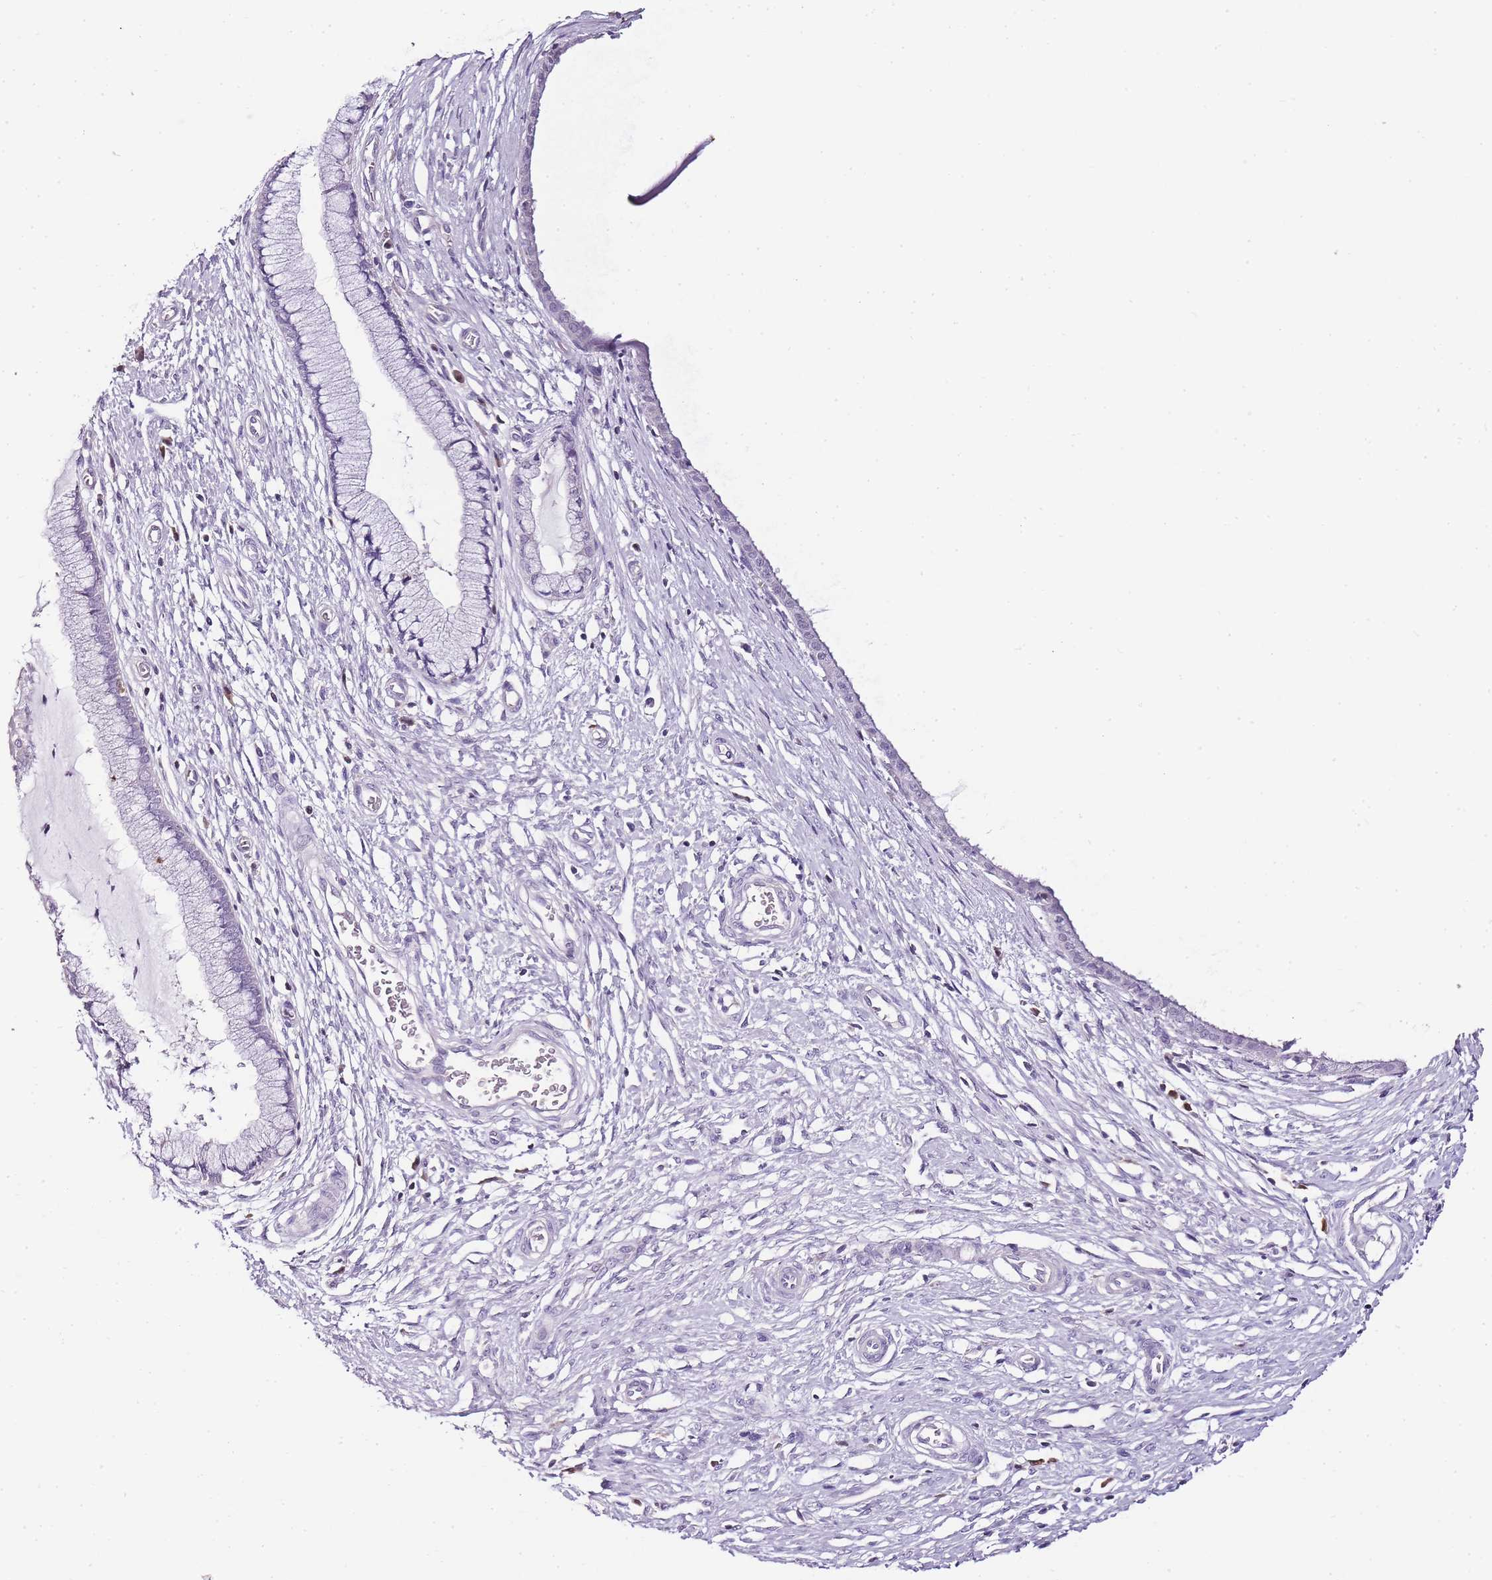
{"staining": {"intensity": "negative", "quantity": "none", "location": "none"}, "tissue": "cervix", "cell_type": "Glandular cells", "image_type": "normal", "snomed": [{"axis": "morphology", "description": "Normal tissue, NOS"}, {"axis": "topography", "description": "Cervix"}], "caption": "Glandular cells are negative for brown protein staining in benign cervix. (DAB immunohistochemistry (IHC), high magnification).", "gene": "ZBP1", "patient": {"sex": "female", "age": 55}}